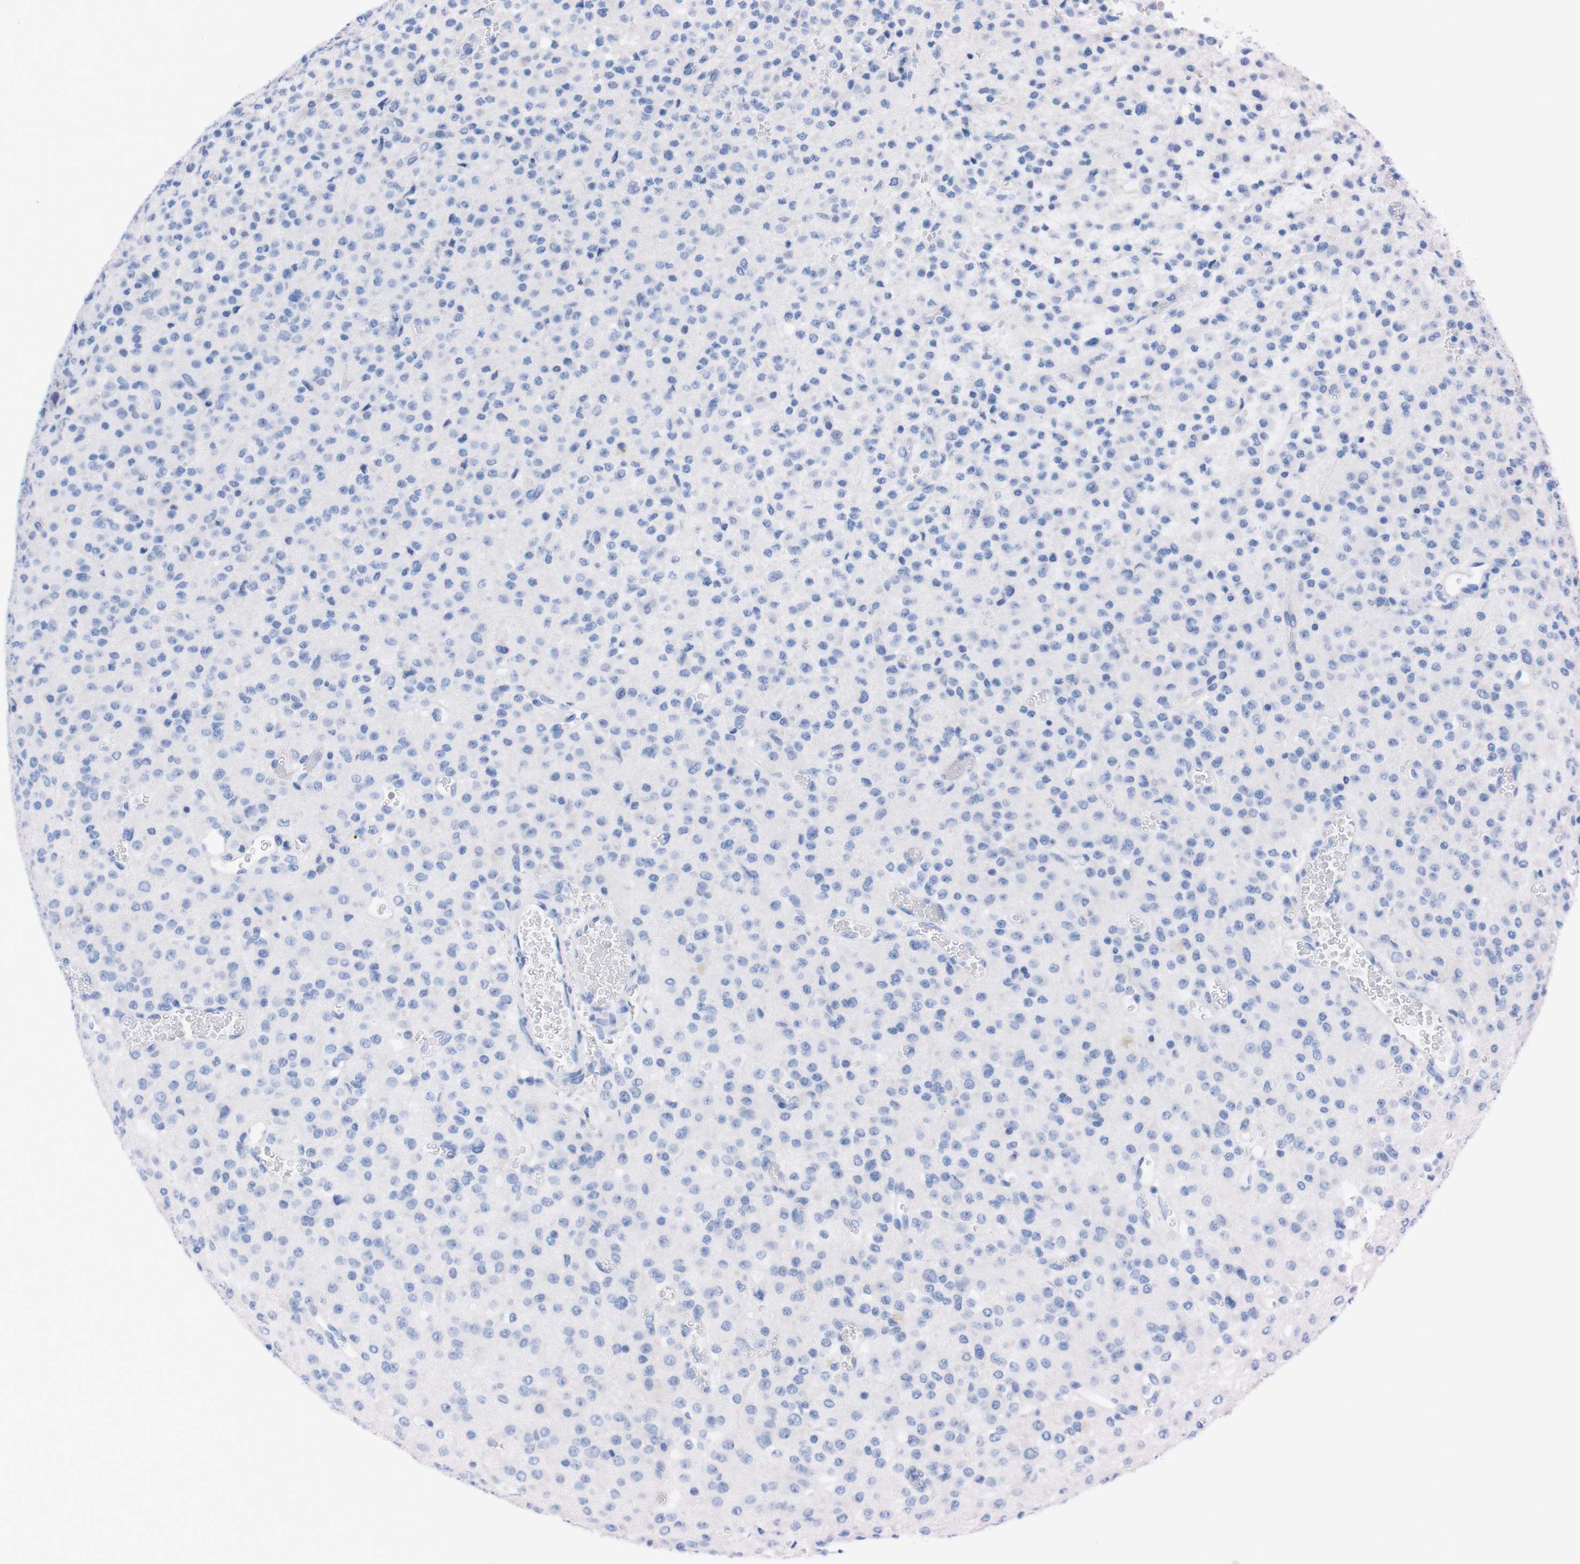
{"staining": {"intensity": "negative", "quantity": "none", "location": "none"}, "tissue": "glioma", "cell_type": "Tumor cells", "image_type": "cancer", "snomed": [{"axis": "morphology", "description": "Glioma, malignant, Low grade"}, {"axis": "topography", "description": "Brain"}], "caption": "High magnification brightfield microscopy of malignant low-grade glioma stained with DAB (3,3'-diaminobenzidine) (brown) and counterstained with hematoxylin (blue): tumor cells show no significant expression. (Brightfield microscopy of DAB immunohistochemistry at high magnification).", "gene": "TMEM243", "patient": {"sex": "male", "age": 38}}